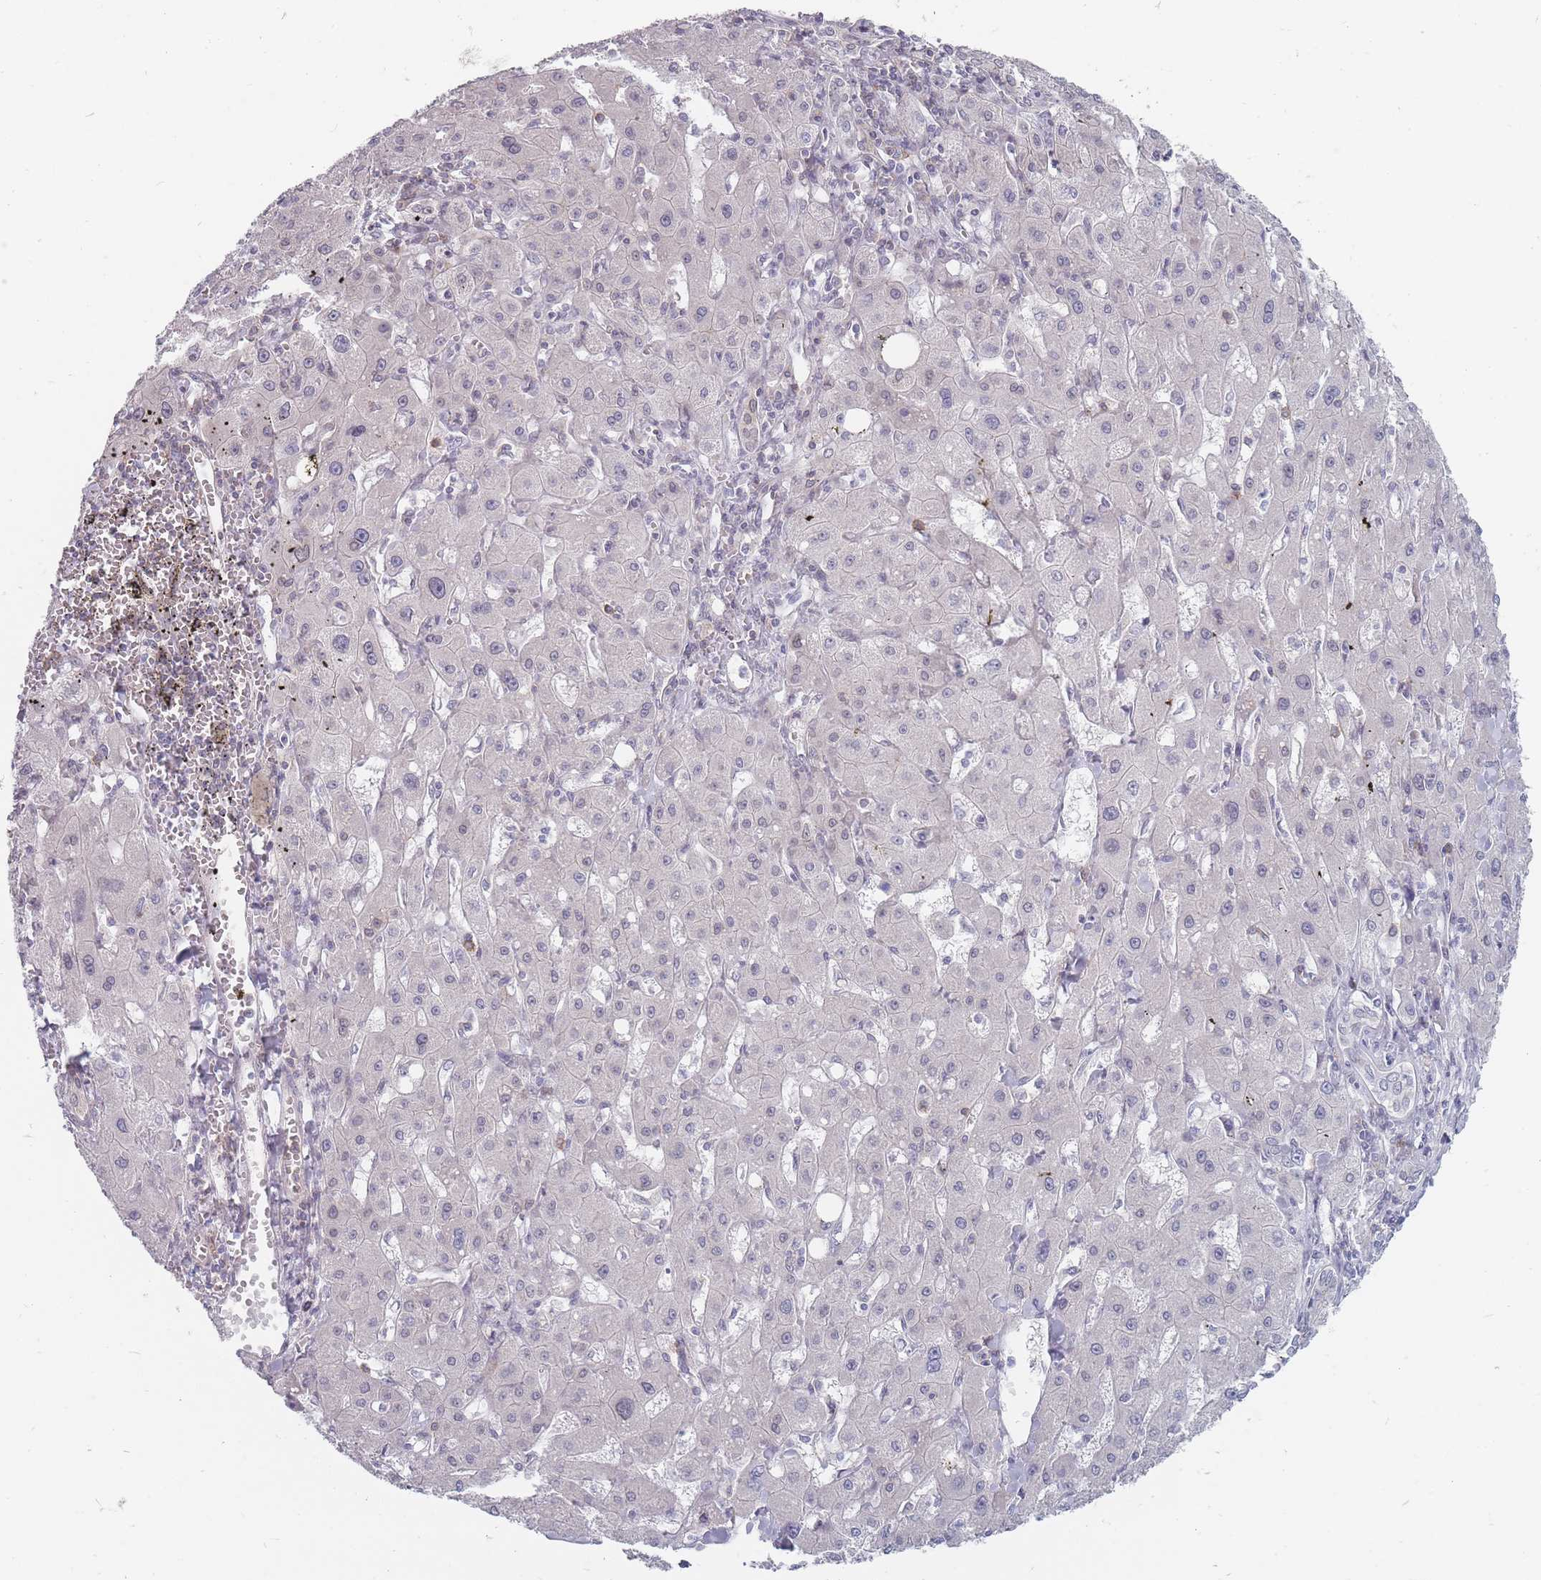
{"staining": {"intensity": "negative", "quantity": "none", "location": "none"}, "tissue": "liver cancer", "cell_type": "Tumor cells", "image_type": "cancer", "snomed": [{"axis": "morphology", "description": "Carcinoma, Hepatocellular, NOS"}, {"axis": "topography", "description": "Liver"}], "caption": "A photomicrograph of liver hepatocellular carcinoma stained for a protein exhibits no brown staining in tumor cells.", "gene": "PCDH12", "patient": {"sex": "male", "age": 72}}